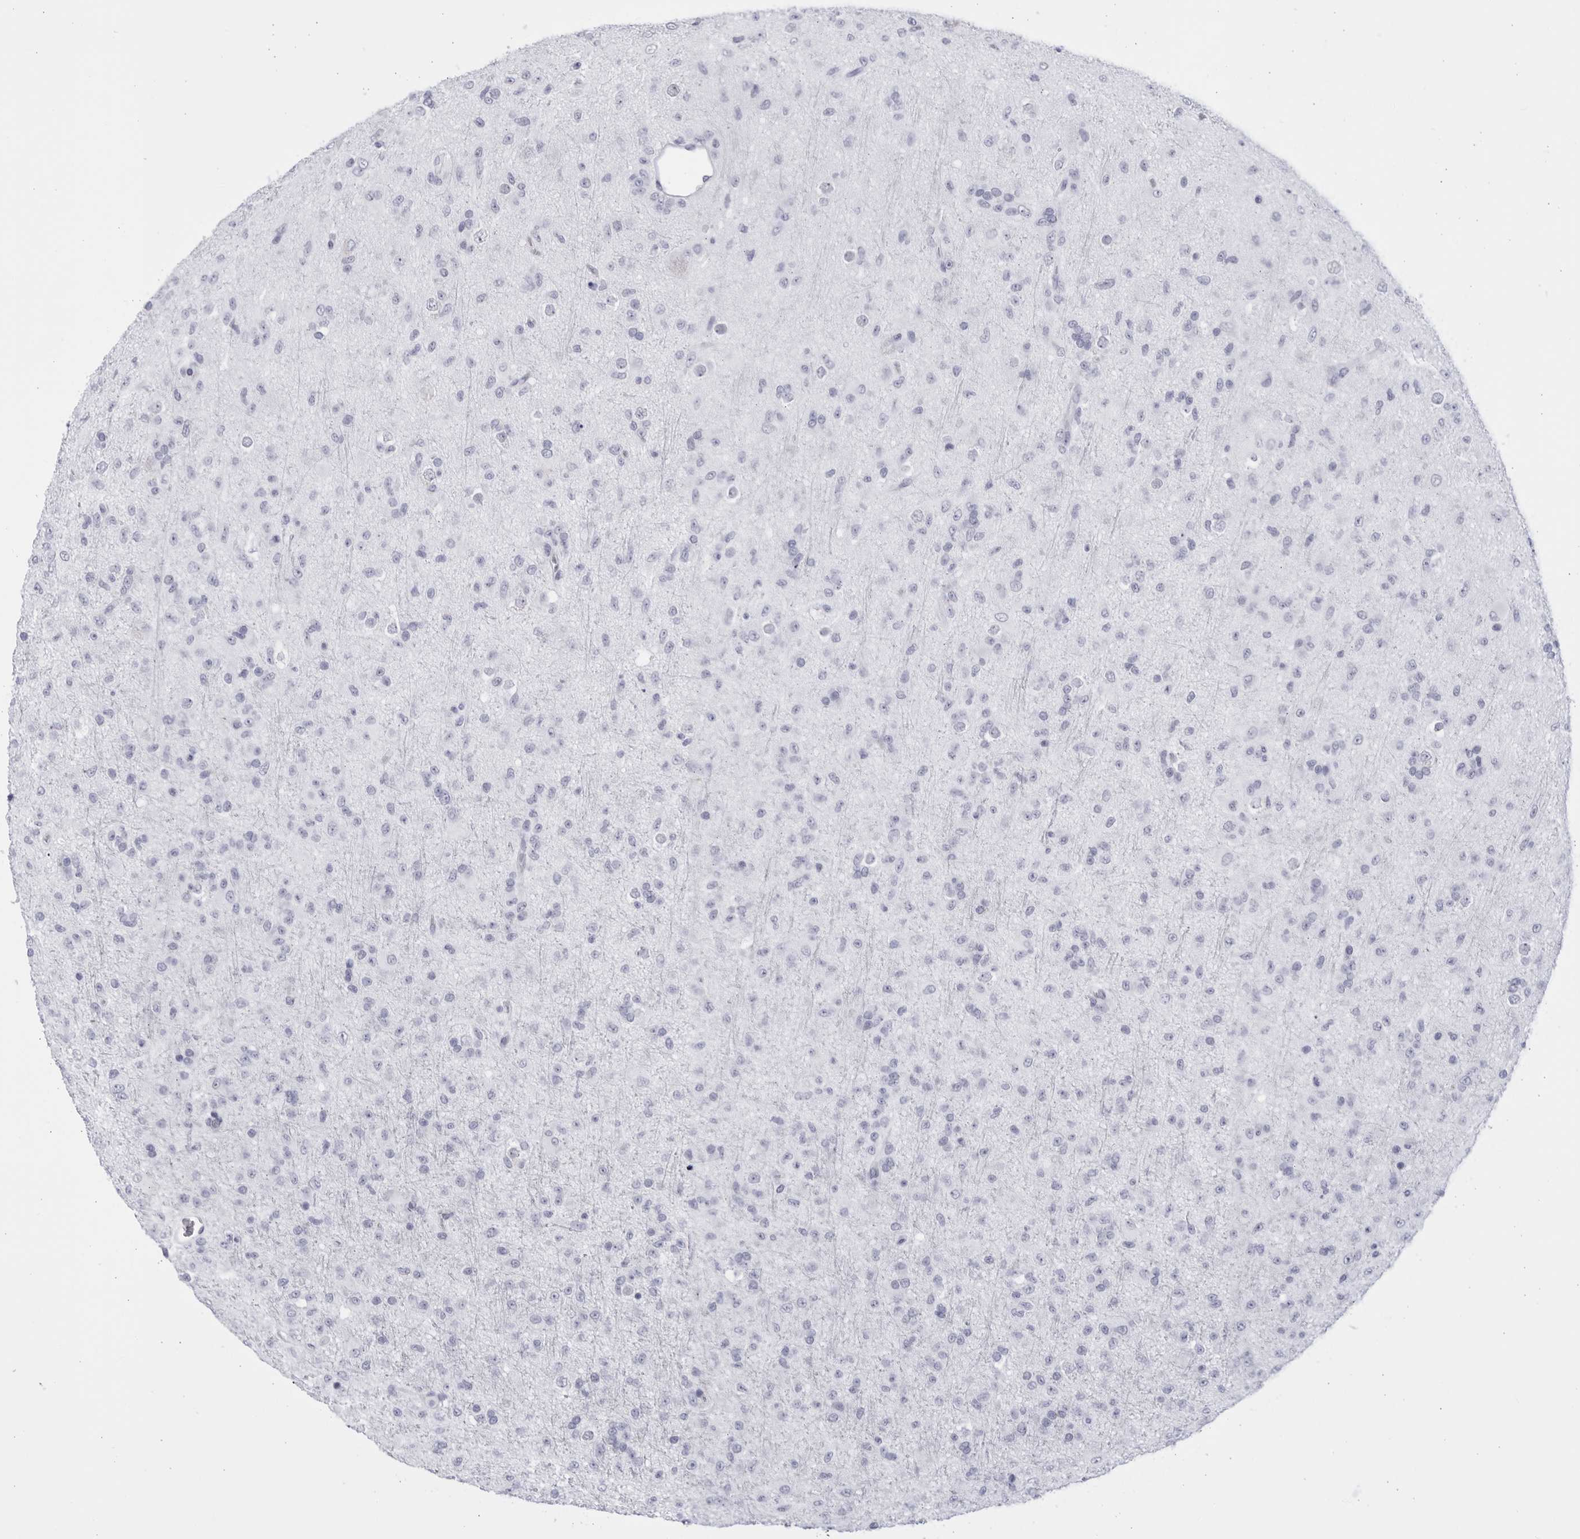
{"staining": {"intensity": "negative", "quantity": "none", "location": "none"}, "tissue": "glioma", "cell_type": "Tumor cells", "image_type": "cancer", "snomed": [{"axis": "morphology", "description": "Glioma, malignant, Low grade"}, {"axis": "topography", "description": "Brain"}], "caption": "This is a micrograph of immunohistochemistry staining of malignant glioma (low-grade), which shows no staining in tumor cells. Nuclei are stained in blue.", "gene": "CCDC181", "patient": {"sex": "male", "age": 65}}